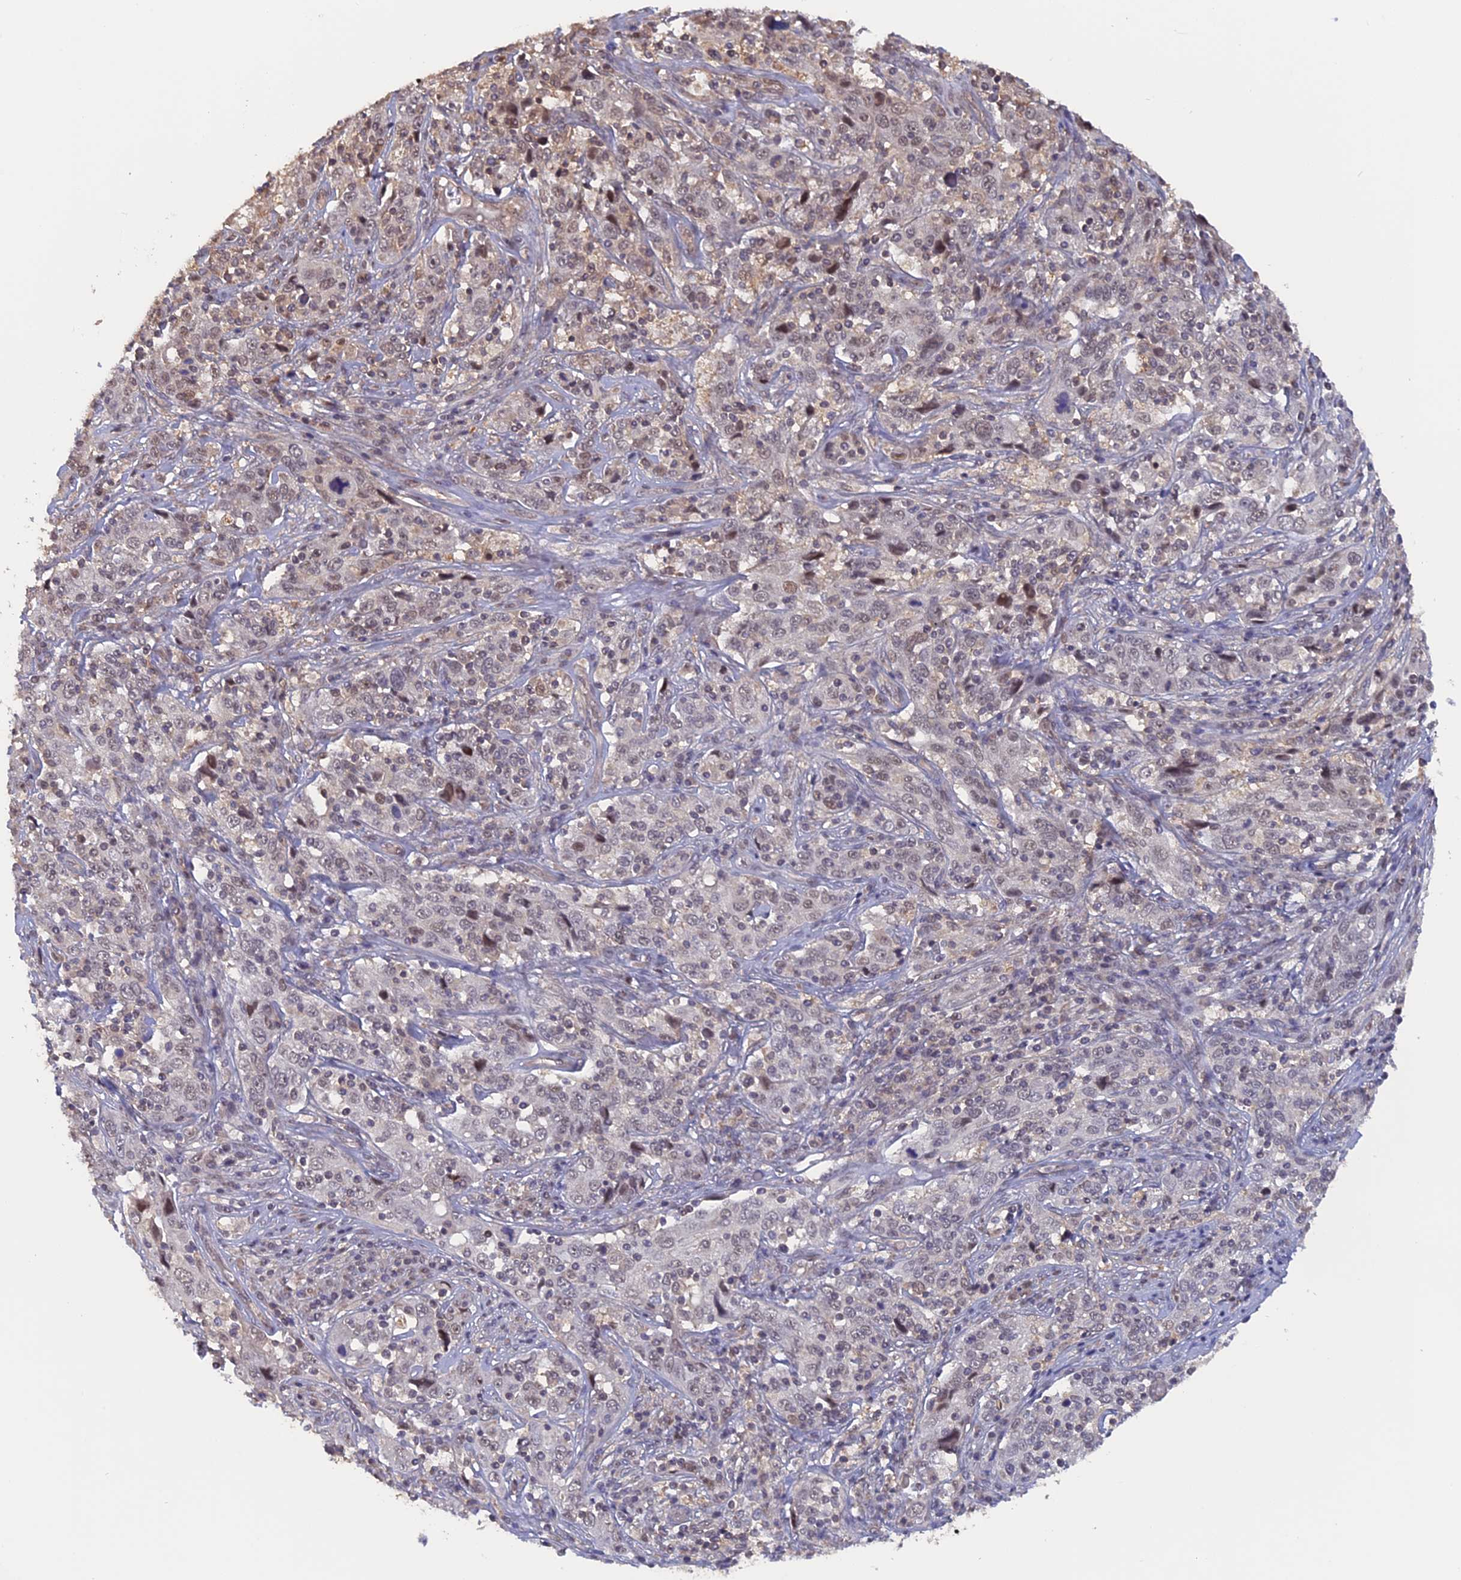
{"staining": {"intensity": "weak", "quantity": "25%-75%", "location": "nuclear"}, "tissue": "cervical cancer", "cell_type": "Tumor cells", "image_type": "cancer", "snomed": [{"axis": "morphology", "description": "Squamous cell carcinoma, NOS"}, {"axis": "topography", "description": "Cervix"}], "caption": "Immunohistochemistry photomicrograph of neoplastic tissue: squamous cell carcinoma (cervical) stained using immunohistochemistry (IHC) exhibits low levels of weak protein expression localized specifically in the nuclear of tumor cells, appearing as a nuclear brown color.", "gene": "FAM98C", "patient": {"sex": "female", "age": 46}}